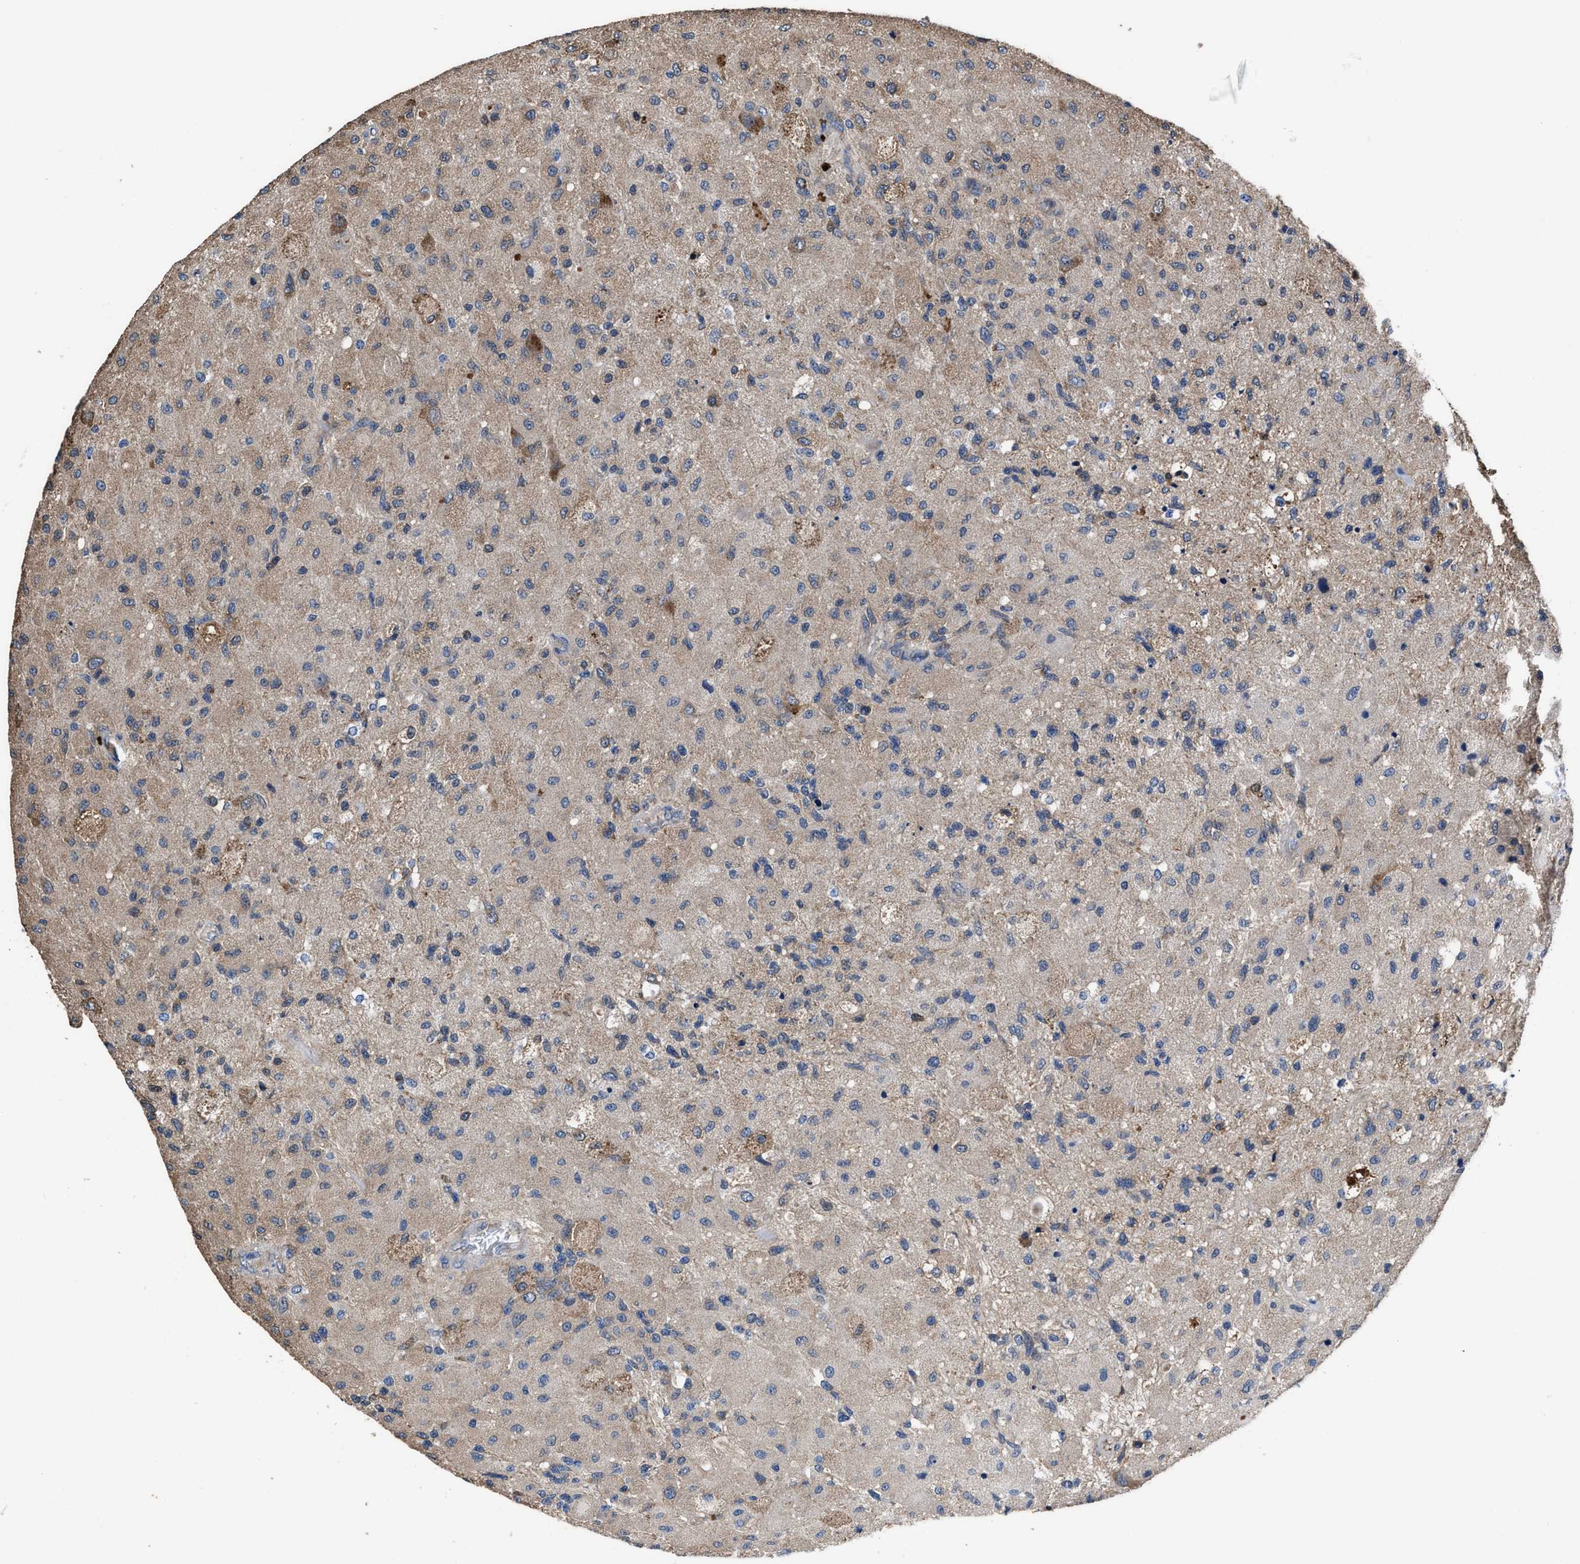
{"staining": {"intensity": "weak", "quantity": "<25%", "location": "cytoplasmic/membranous"}, "tissue": "glioma", "cell_type": "Tumor cells", "image_type": "cancer", "snomed": [{"axis": "morphology", "description": "Normal tissue, NOS"}, {"axis": "morphology", "description": "Glioma, malignant, High grade"}, {"axis": "topography", "description": "Cerebral cortex"}], "caption": "The histopathology image displays no significant staining in tumor cells of malignant high-grade glioma. The staining is performed using DAB brown chromogen with nuclei counter-stained in using hematoxylin.", "gene": "IDNK", "patient": {"sex": "male", "age": 77}}